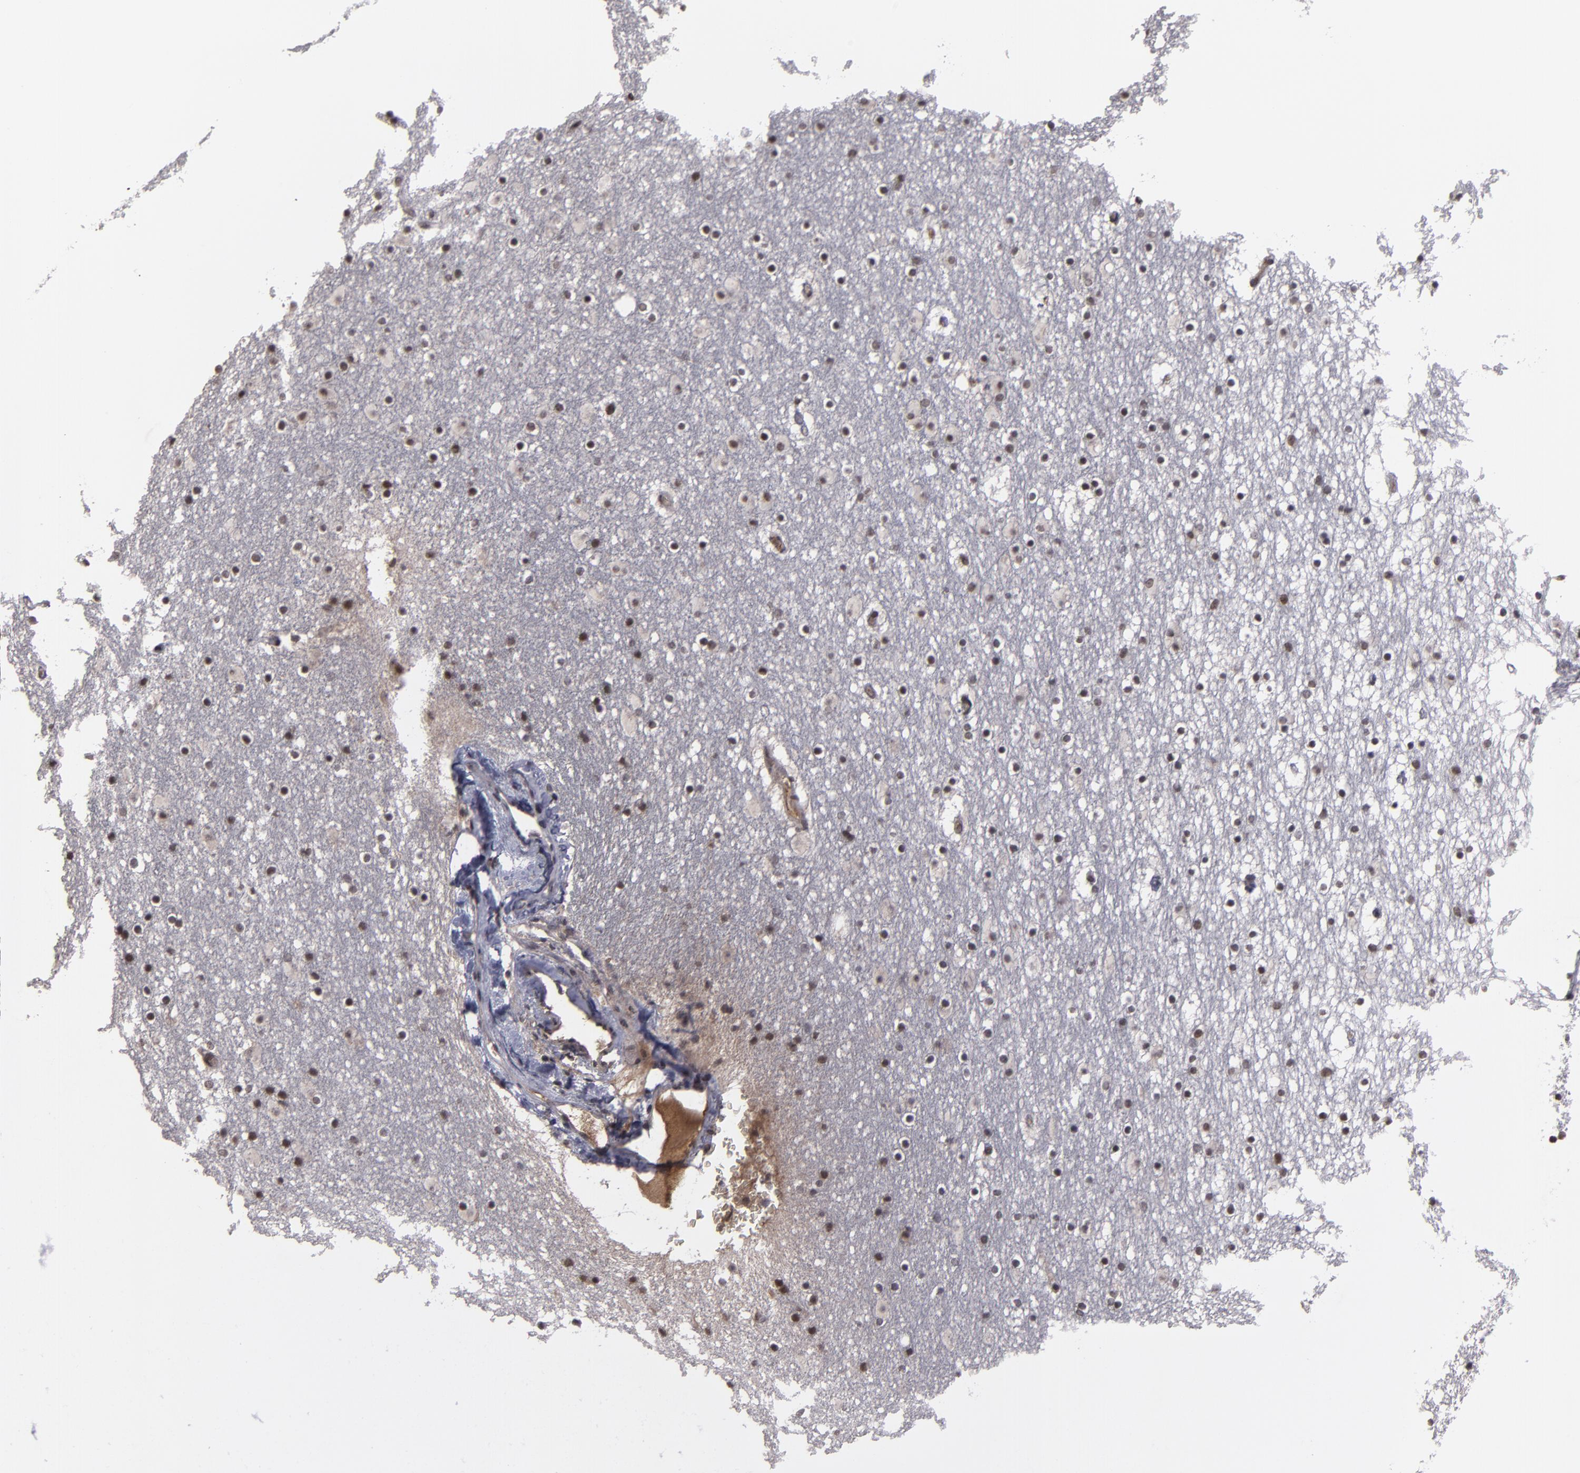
{"staining": {"intensity": "negative", "quantity": "none", "location": "none"}, "tissue": "caudate", "cell_type": "Glial cells", "image_type": "normal", "snomed": [{"axis": "morphology", "description": "Normal tissue, NOS"}, {"axis": "topography", "description": "Lateral ventricle wall"}], "caption": "Image shows no protein staining in glial cells of normal caudate. Brightfield microscopy of immunohistochemistry (IHC) stained with DAB (3,3'-diaminobenzidine) (brown) and hematoxylin (blue), captured at high magnification.", "gene": "ITIH4", "patient": {"sex": "male", "age": 45}}